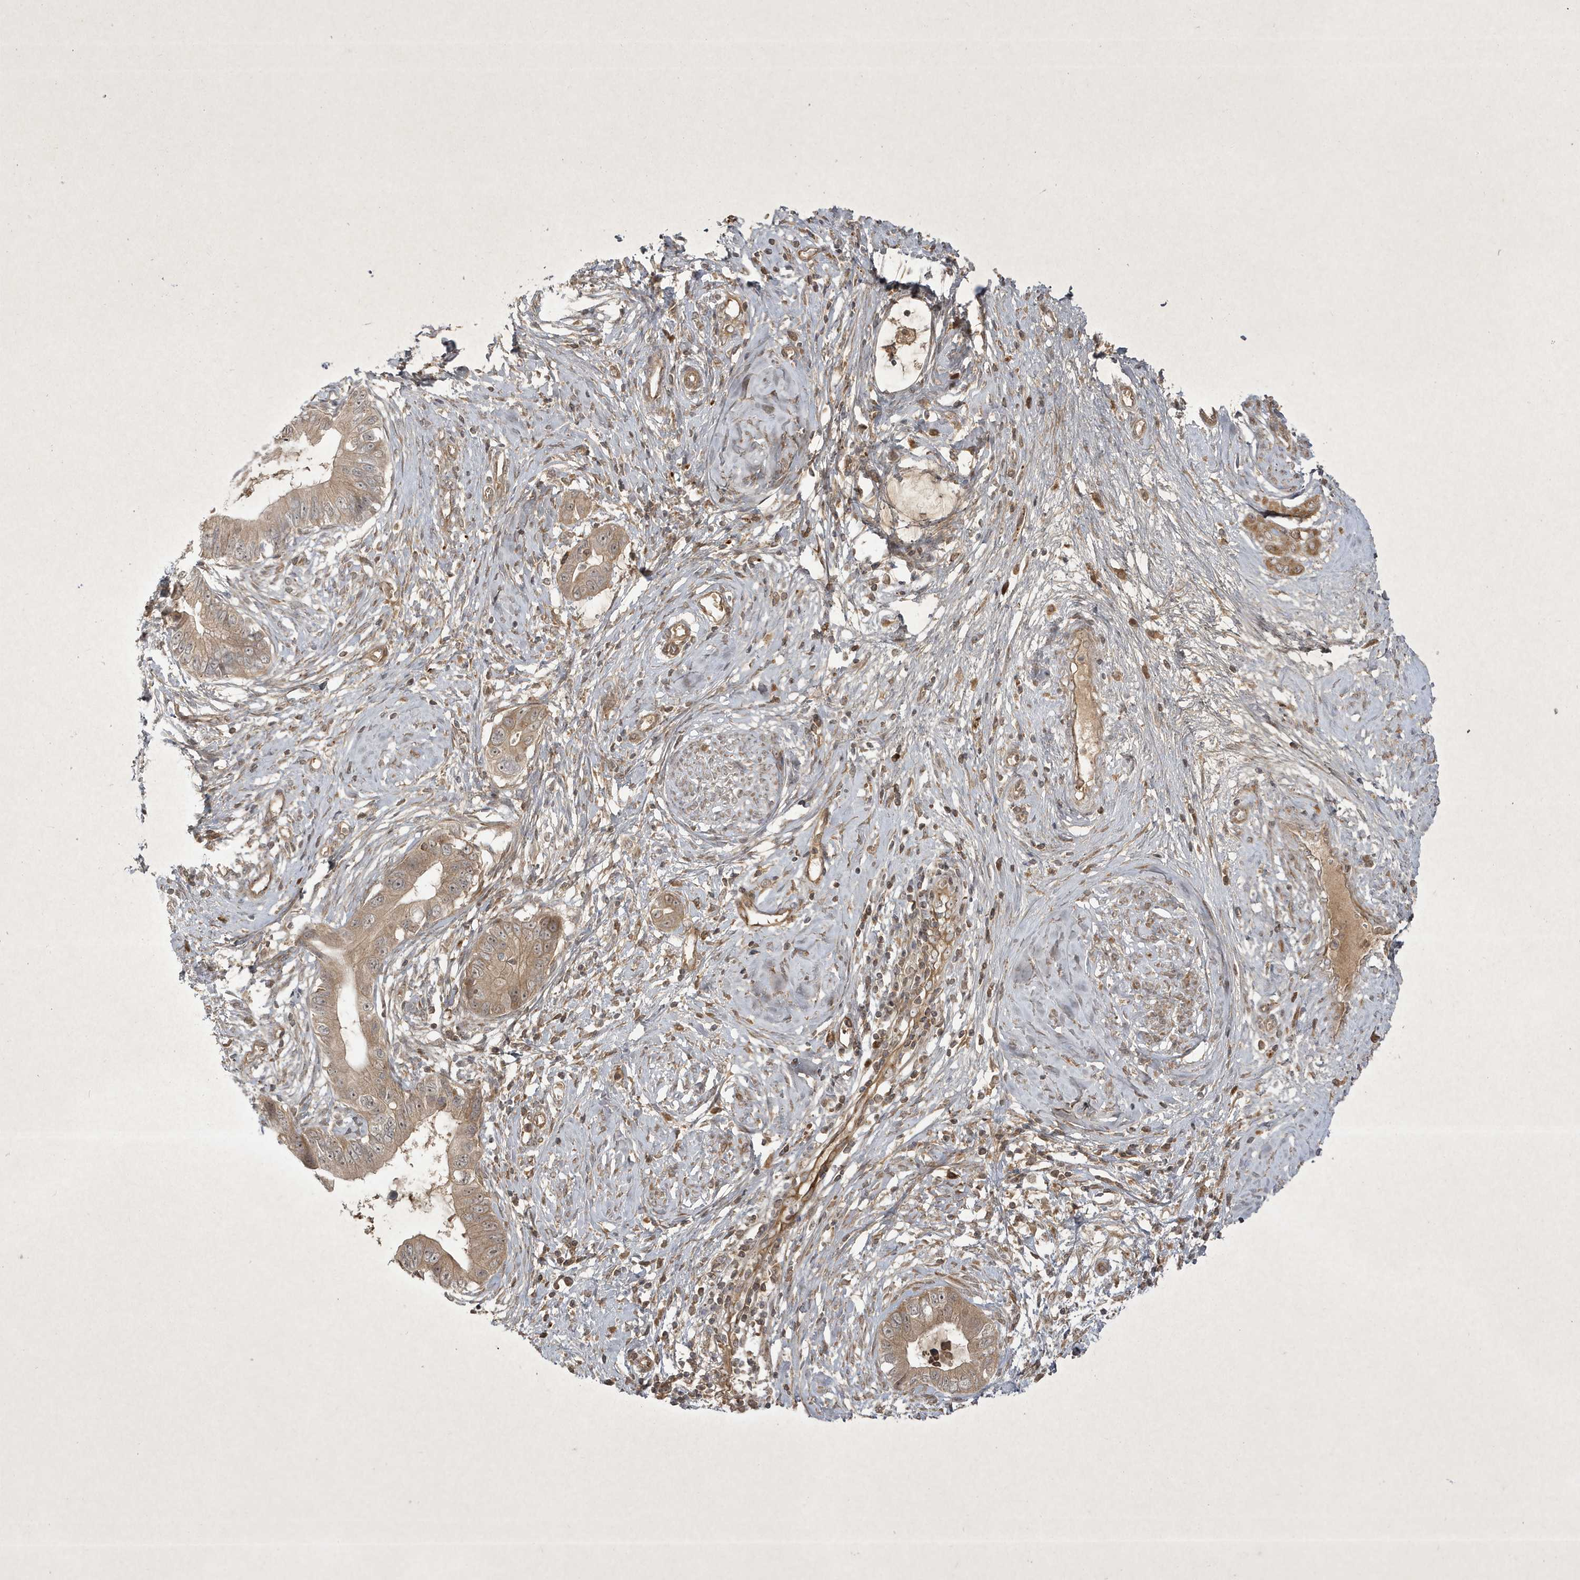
{"staining": {"intensity": "weak", "quantity": ">75%", "location": "cytoplasmic/membranous"}, "tissue": "cervical cancer", "cell_type": "Tumor cells", "image_type": "cancer", "snomed": [{"axis": "morphology", "description": "Adenocarcinoma, NOS"}, {"axis": "topography", "description": "Cervix"}], "caption": "Human cervical cancer (adenocarcinoma) stained for a protein (brown) shows weak cytoplasmic/membranous positive positivity in approximately >75% of tumor cells.", "gene": "FAM83C", "patient": {"sex": "female", "age": 44}}